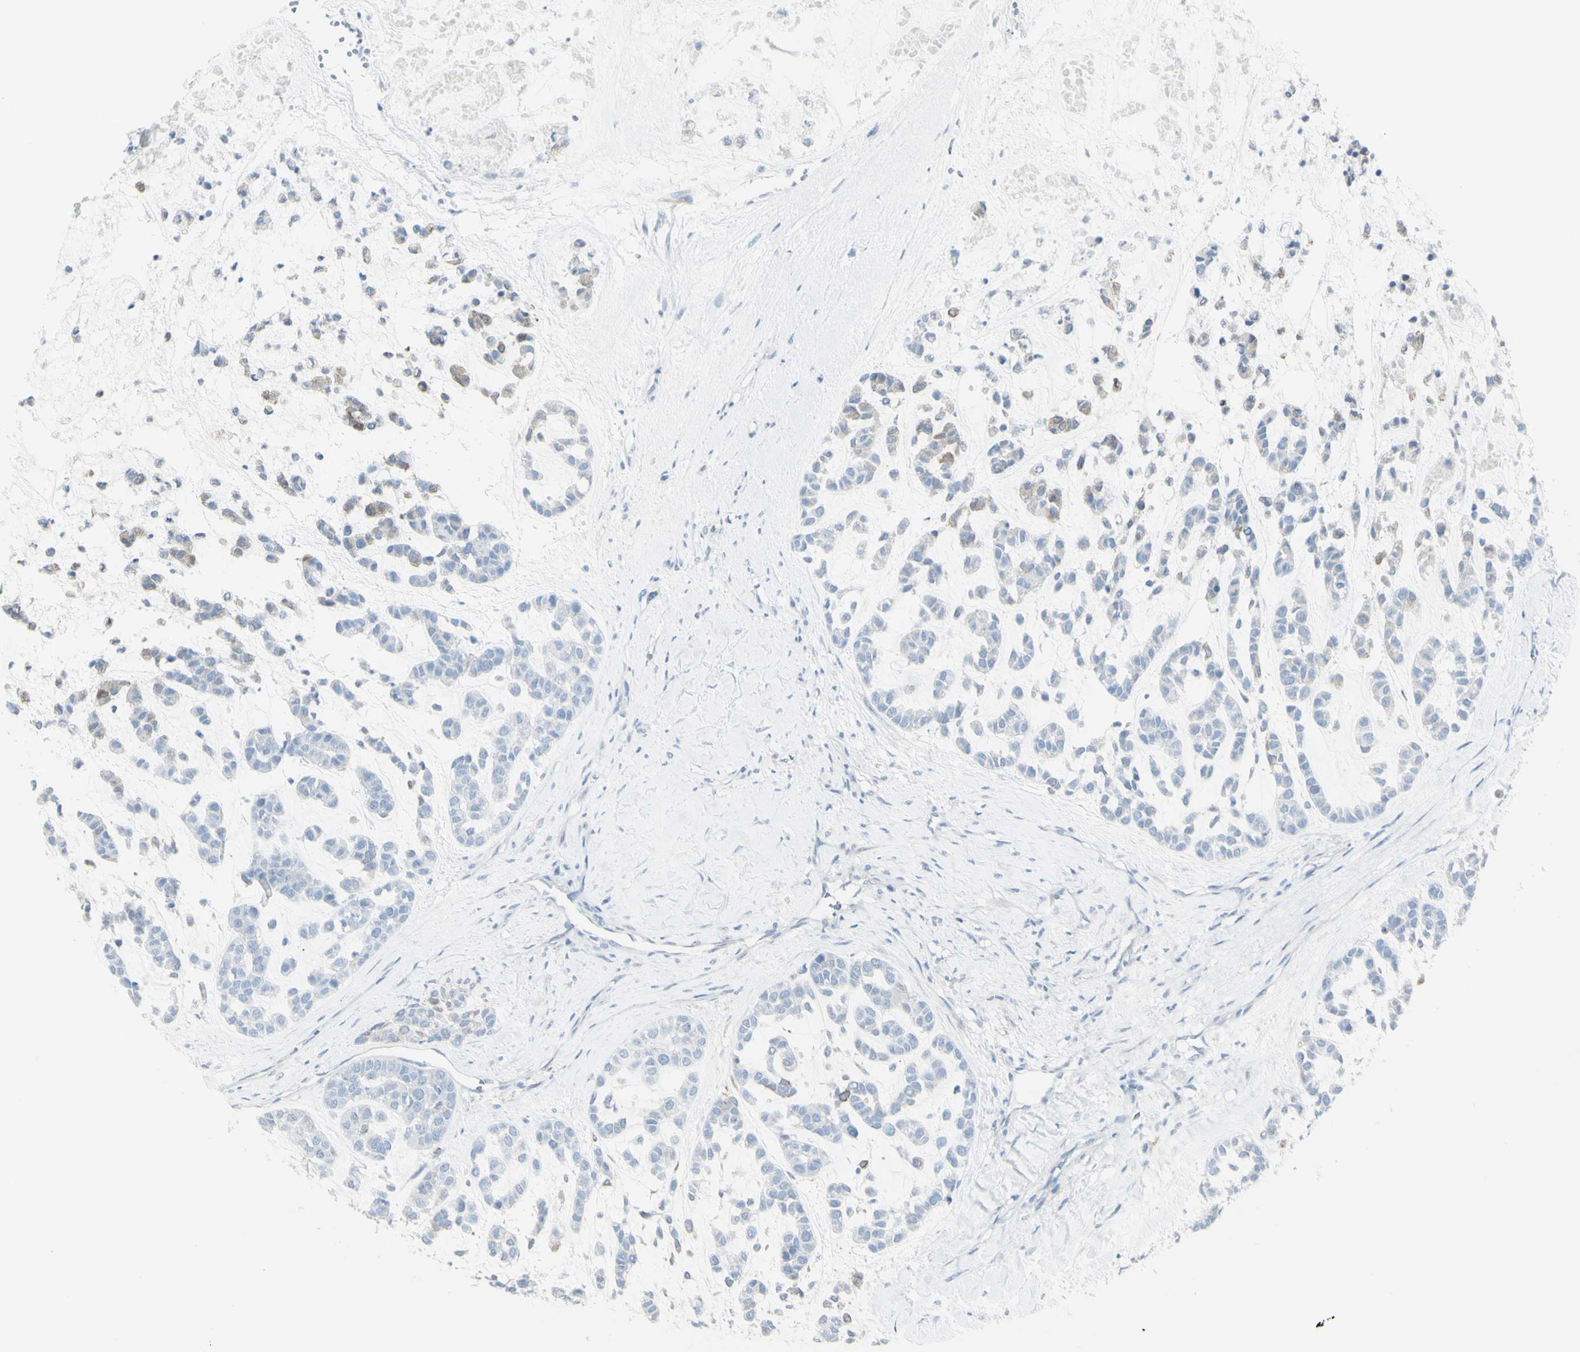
{"staining": {"intensity": "weak", "quantity": "<25%", "location": "cytoplasmic/membranous"}, "tissue": "head and neck cancer", "cell_type": "Tumor cells", "image_type": "cancer", "snomed": [{"axis": "morphology", "description": "Adenocarcinoma, NOS"}, {"axis": "morphology", "description": "Adenoma, NOS"}, {"axis": "topography", "description": "Head-Neck"}], "caption": "Immunohistochemistry of head and neck adenoma demonstrates no expression in tumor cells.", "gene": "ENSG00000198211", "patient": {"sex": "female", "age": 55}}